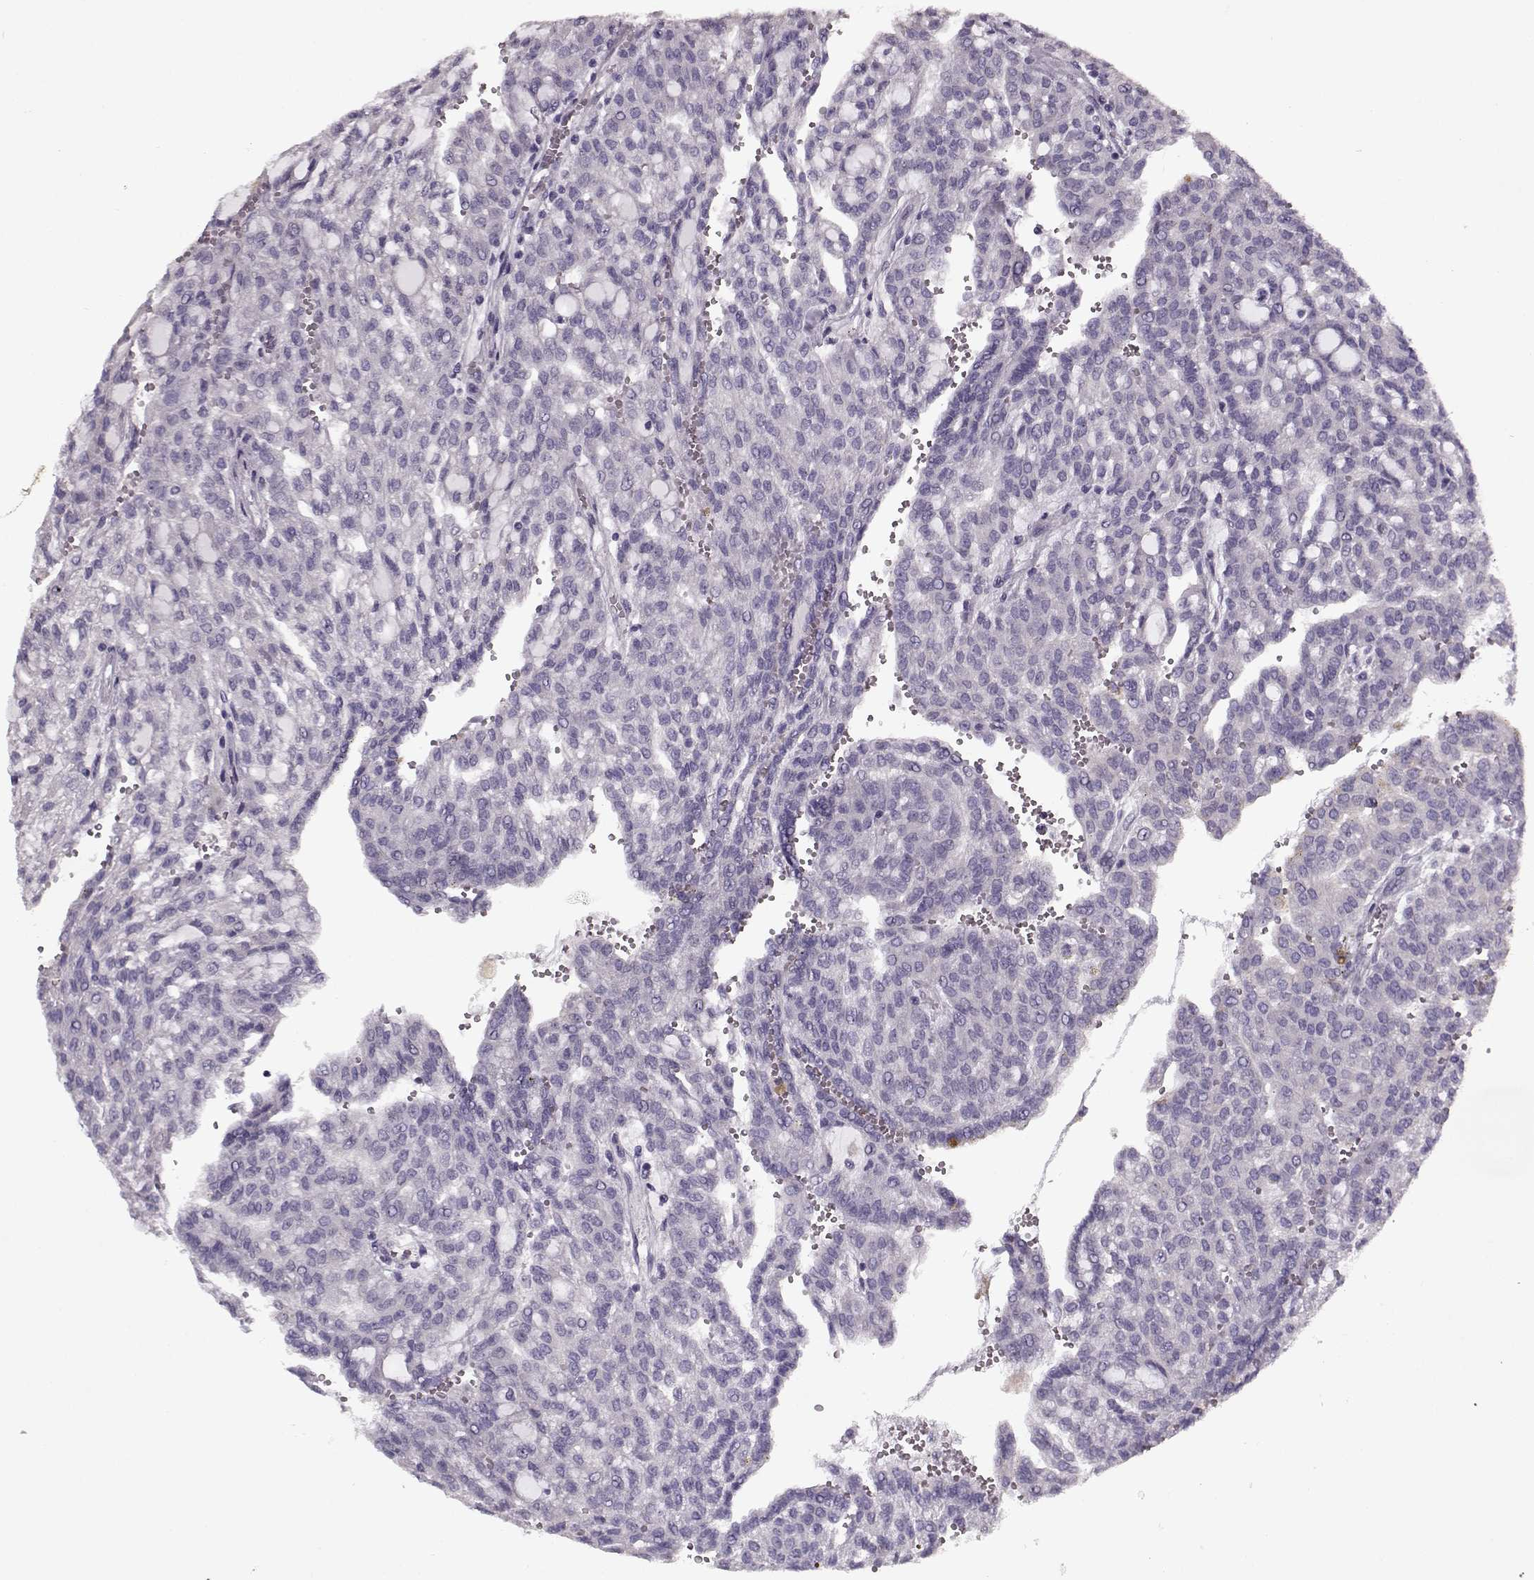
{"staining": {"intensity": "negative", "quantity": "none", "location": "none"}, "tissue": "renal cancer", "cell_type": "Tumor cells", "image_type": "cancer", "snomed": [{"axis": "morphology", "description": "Adenocarcinoma, NOS"}, {"axis": "topography", "description": "Kidney"}], "caption": "The photomicrograph exhibits no staining of tumor cells in renal adenocarcinoma.", "gene": "LUM", "patient": {"sex": "male", "age": 63}}